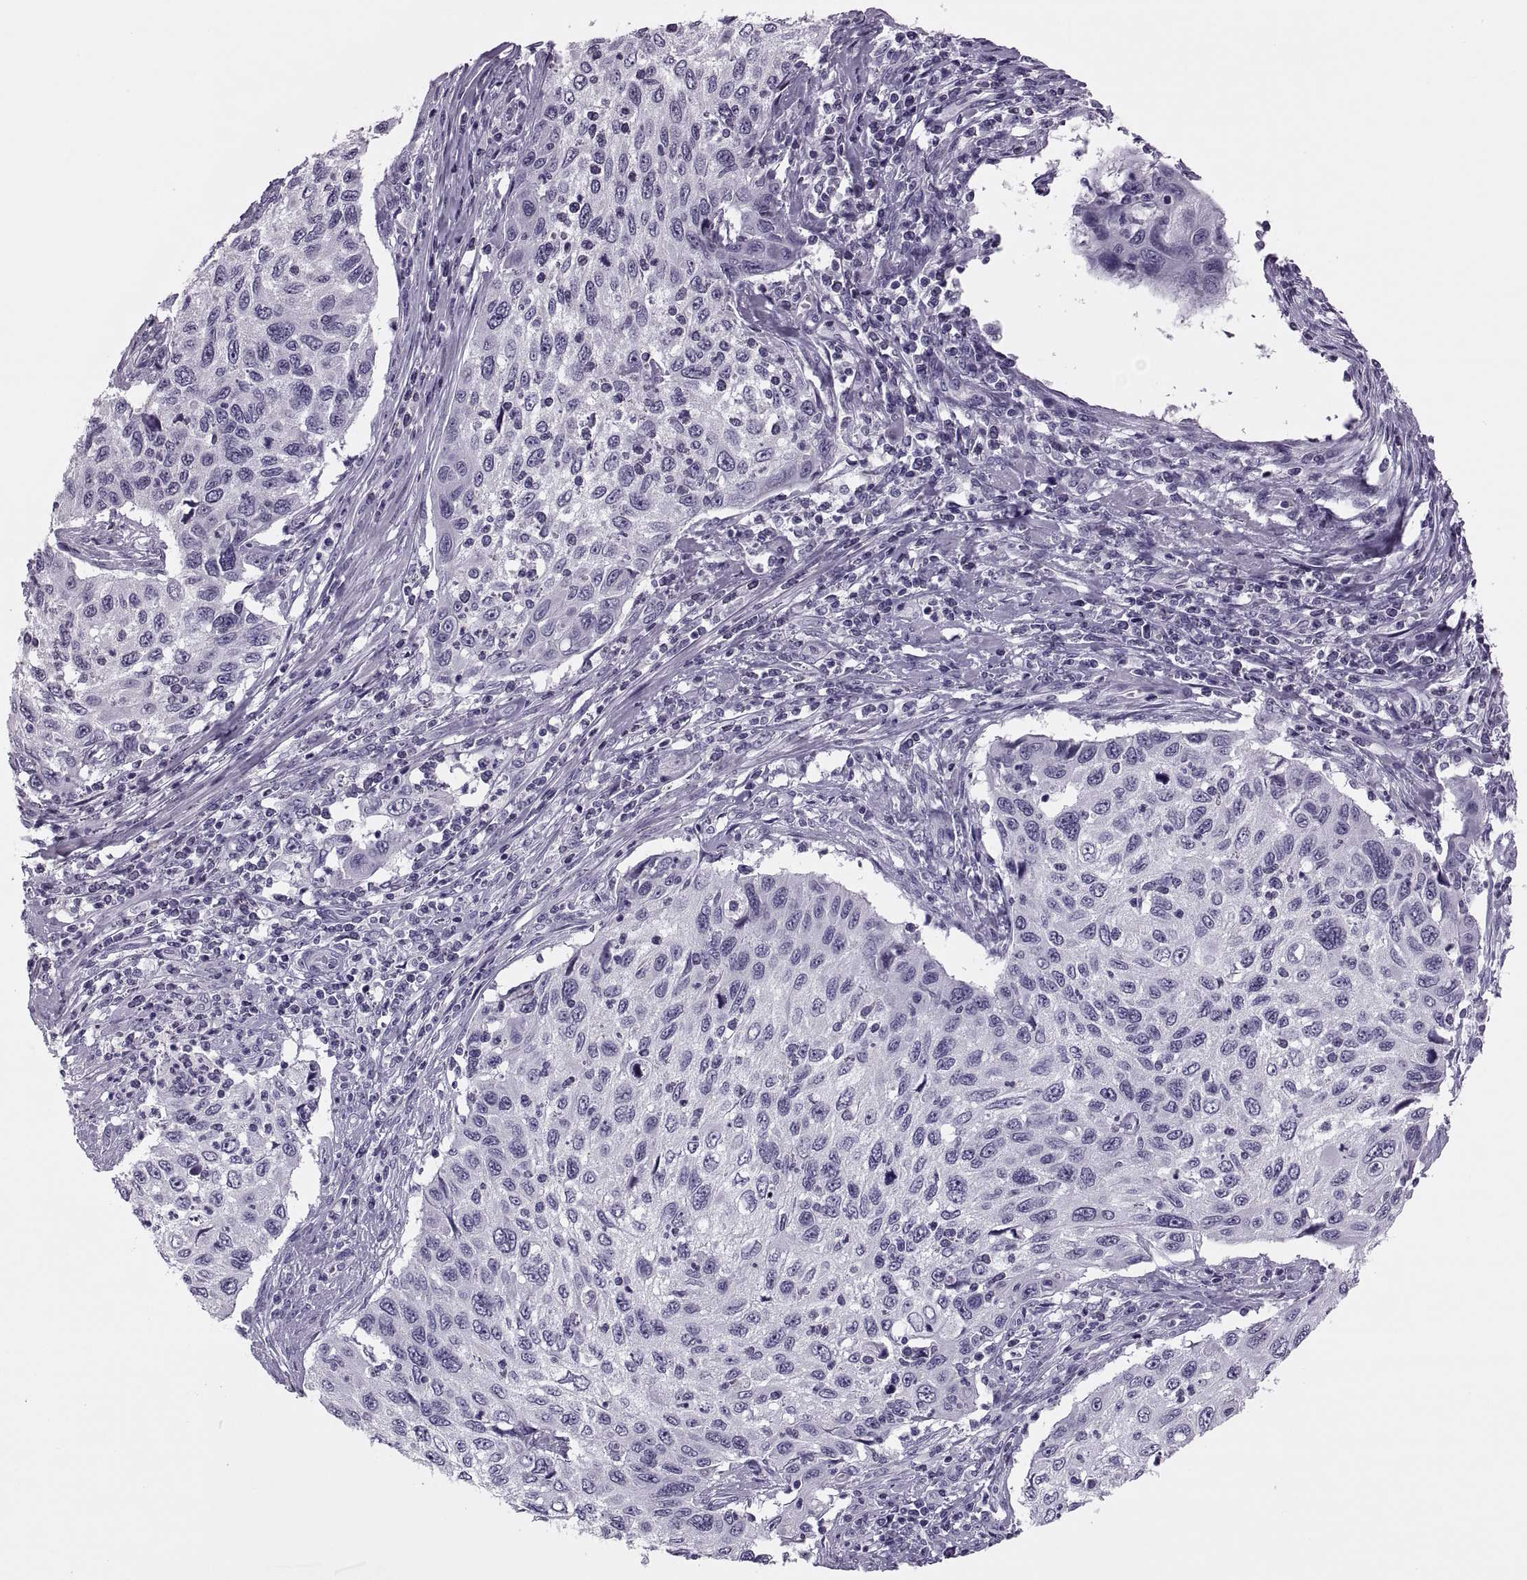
{"staining": {"intensity": "negative", "quantity": "none", "location": "none"}, "tissue": "cervical cancer", "cell_type": "Tumor cells", "image_type": "cancer", "snomed": [{"axis": "morphology", "description": "Squamous cell carcinoma, NOS"}, {"axis": "topography", "description": "Cervix"}], "caption": "Tumor cells are negative for brown protein staining in squamous cell carcinoma (cervical).", "gene": "SYNGR4", "patient": {"sex": "female", "age": 70}}